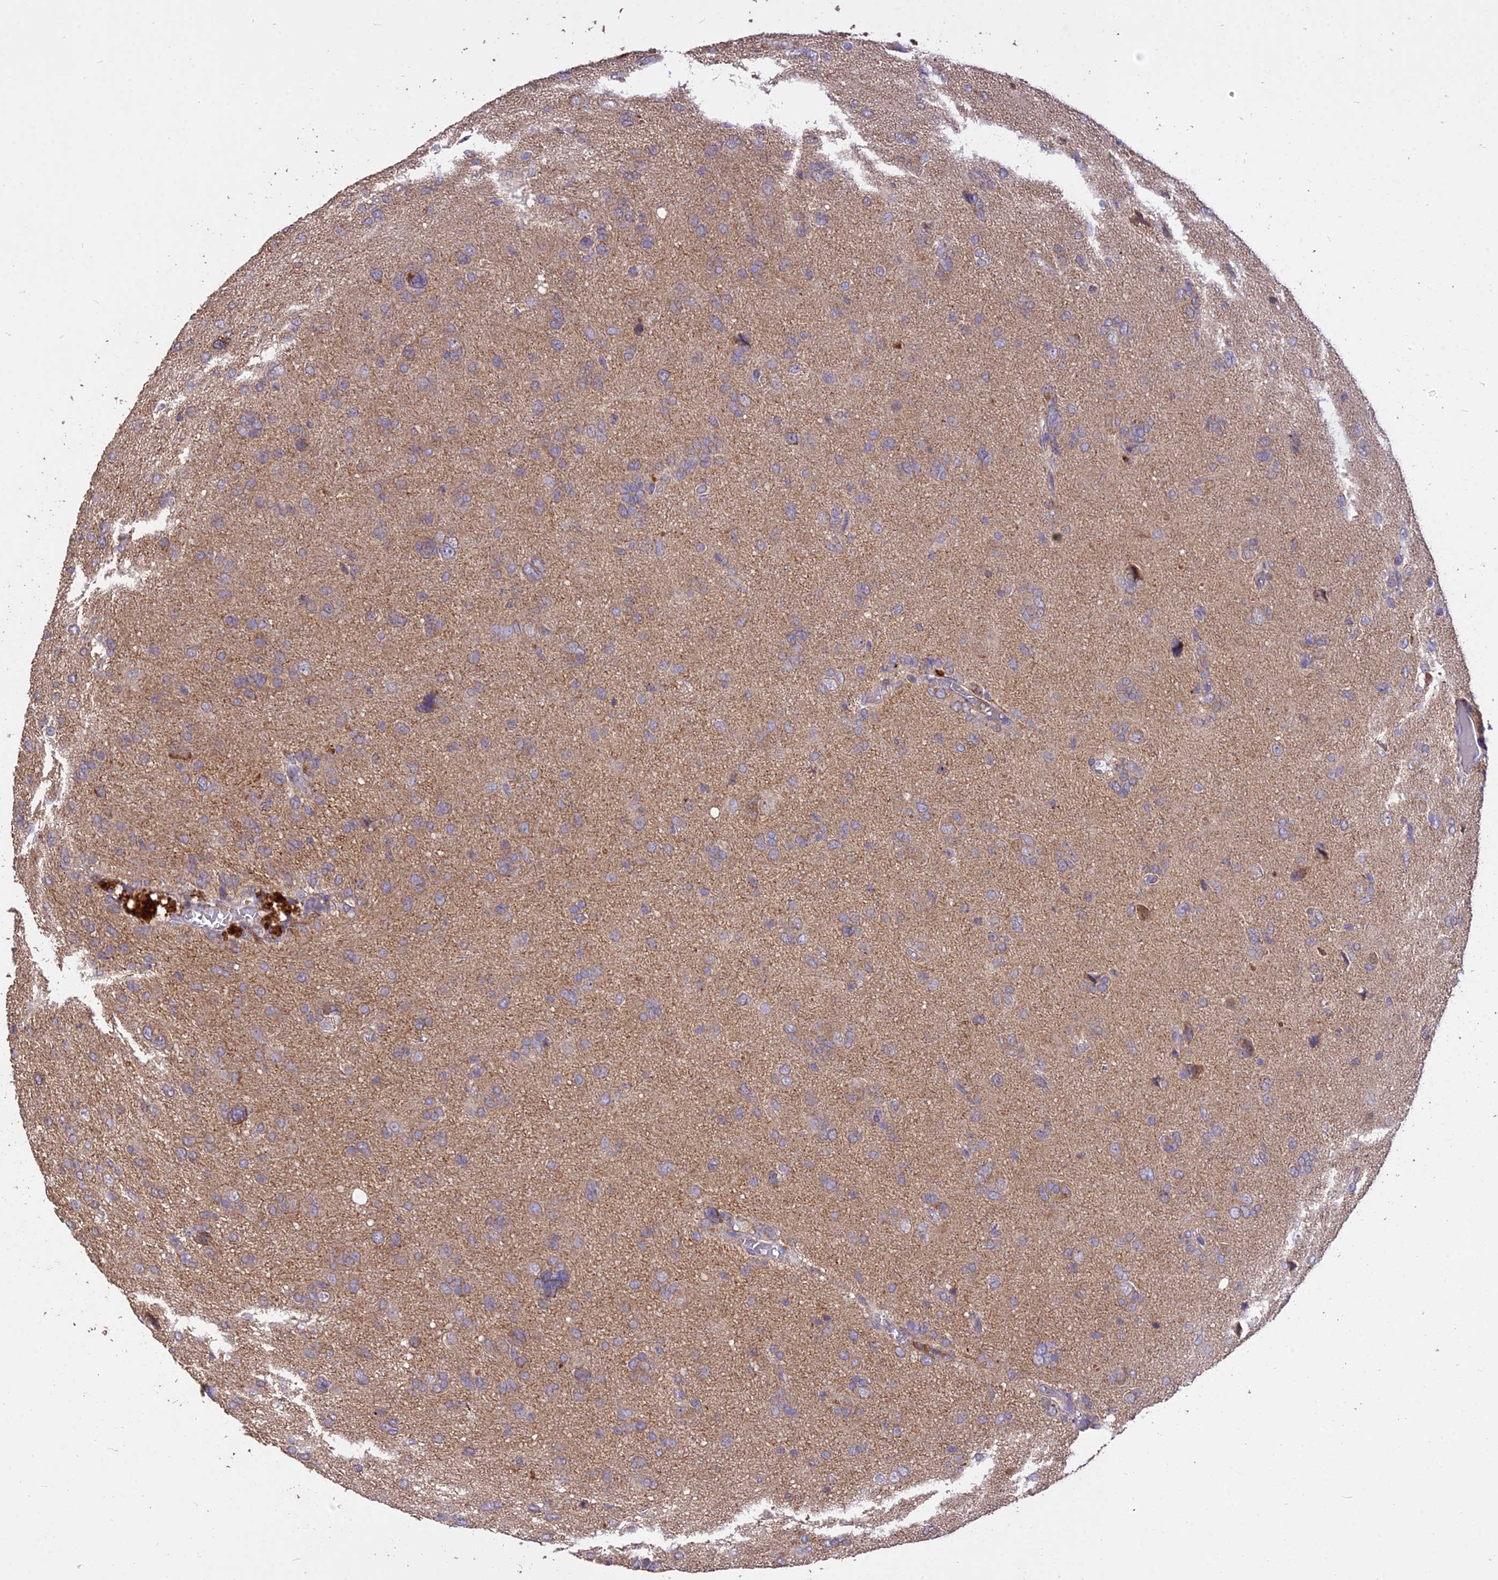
{"staining": {"intensity": "weak", "quantity": "25%-75%", "location": "cytoplasmic/membranous"}, "tissue": "glioma", "cell_type": "Tumor cells", "image_type": "cancer", "snomed": [{"axis": "morphology", "description": "Glioma, malignant, High grade"}, {"axis": "topography", "description": "Brain"}], "caption": "Glioma stained with a brown dye displays weak cytoplasmic/membranous positive positivity in about 25%-75% of tumor cells.", "gene": "SDHD", "patient": {"sex": "female", "age": 59}}